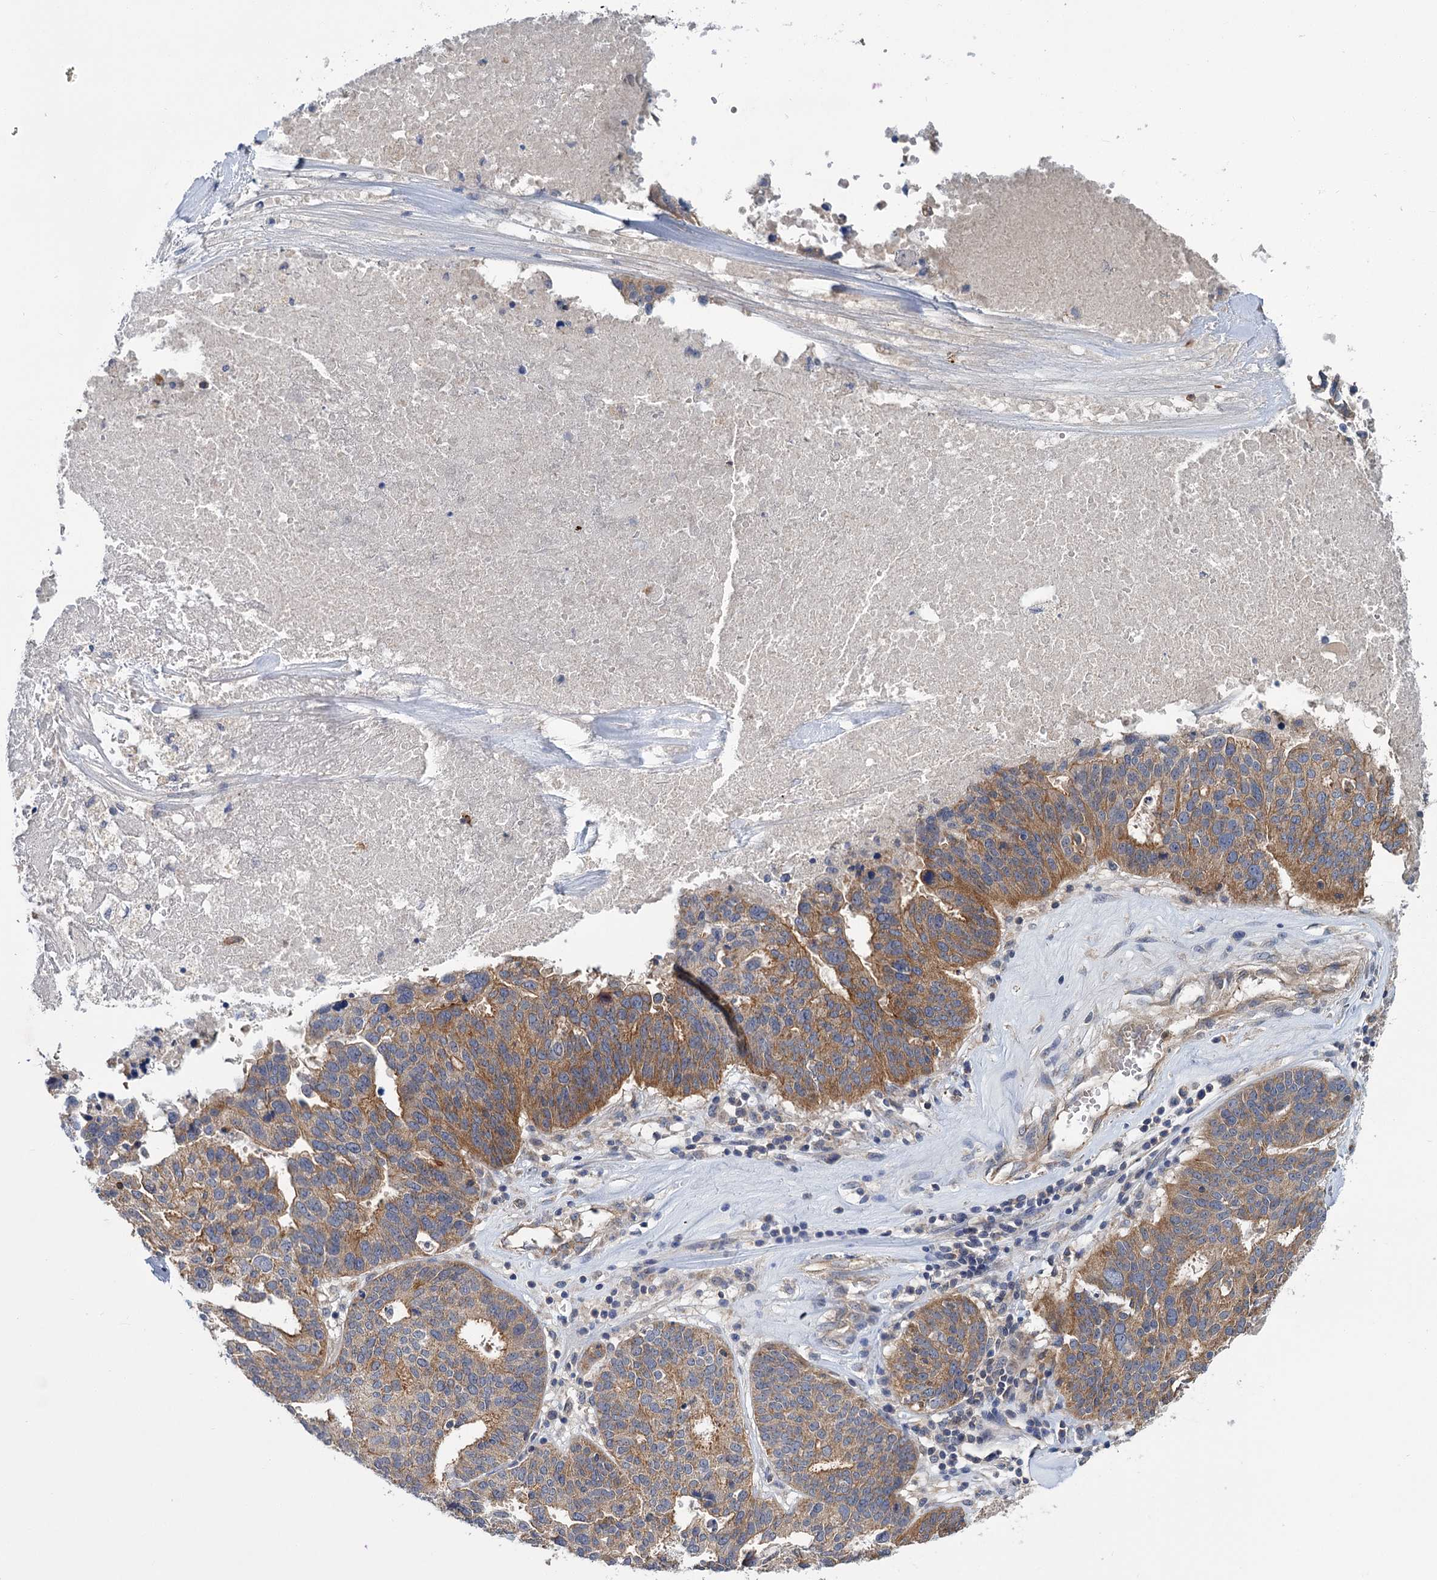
{"staining": {"intensity": "moderate", "quantity": ">75%", "location": "cytoplasmic/membranous"}, "tissue": "ovarian cancer", "cell_type": "Tumor cells", "image_type": "cancer", "snomed": [{"axis": "morphology", "description": "Cystadenocarcinoma, serous, NOS"}, {"axis": "topography", "description": "Ovary"}], "caption": "A histopathology image showing moderate cytoplasmic/membranous expression in about >75% of tumor cells in ovarian serous cystadenocarcinoma, as visualized by brown immunohistochemical staining.", "gene": "DYNC2H1", "patient": {"sex": "female", "age": 59}}